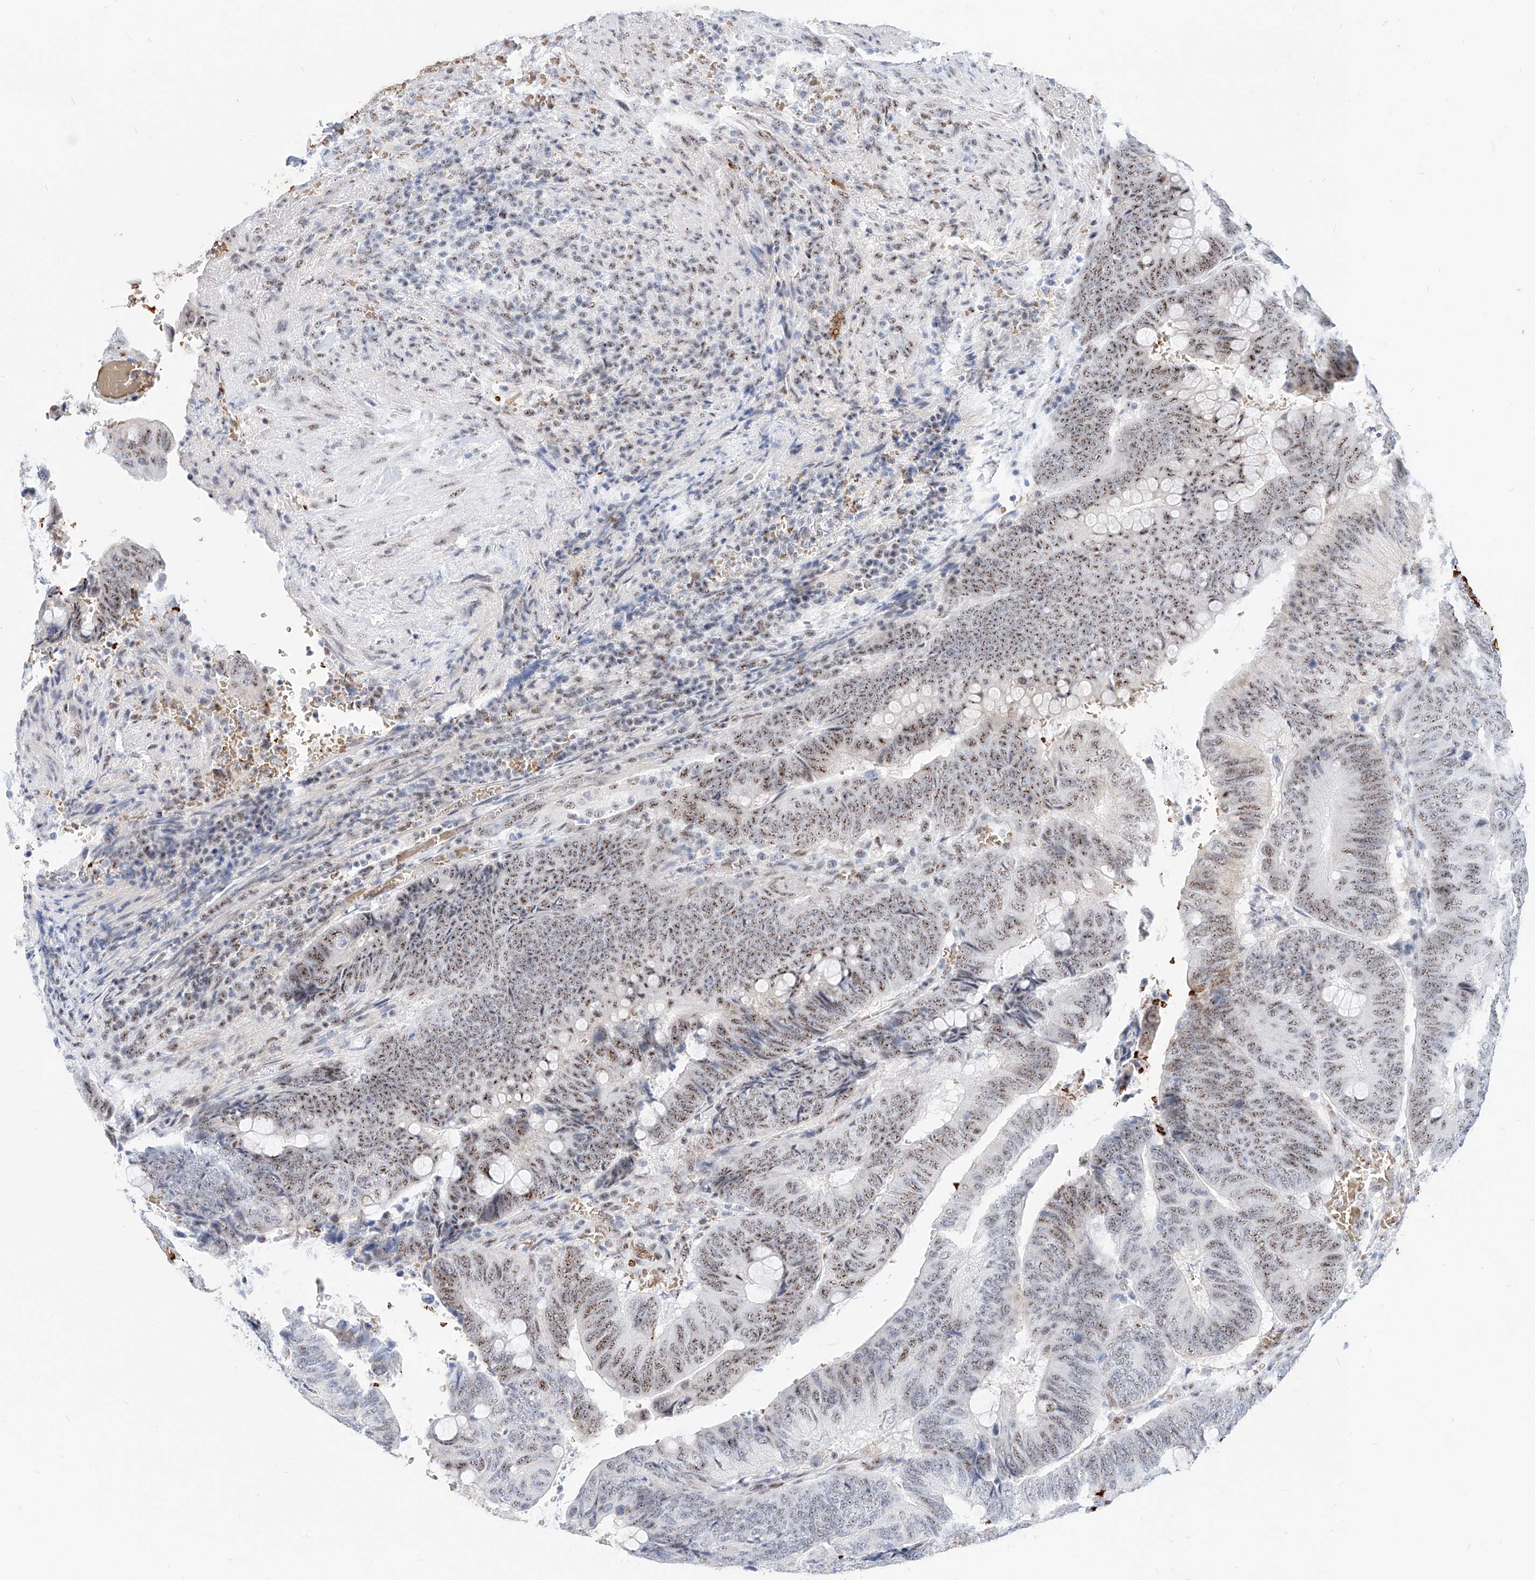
{"staining": {"intensity": "moderate", "quantity": "25%-75%", "location": "nuclear"}, "tissue": "colorectal cancer", "cell_type": "Tumor cells", "image_type": "cancer", "snomed": [{"axis": "morphology", "description": "Normal tissue, NOS"}, {"axis": "morphology", "description": "Adenocarcinoma, NOS"}, {"axis": "topography", "description": "Rectum"}, {"axis": "topography", "description": "Peripheral nerve tissue"}], "caption": "Protein staining of adenocarcinoma (colorectal) tissue shows moderate nuclear expression in approximately 25%-75% of tumor cells.", "gene": "ZFP42", "patient": {"sex": "male", "age": 92}}